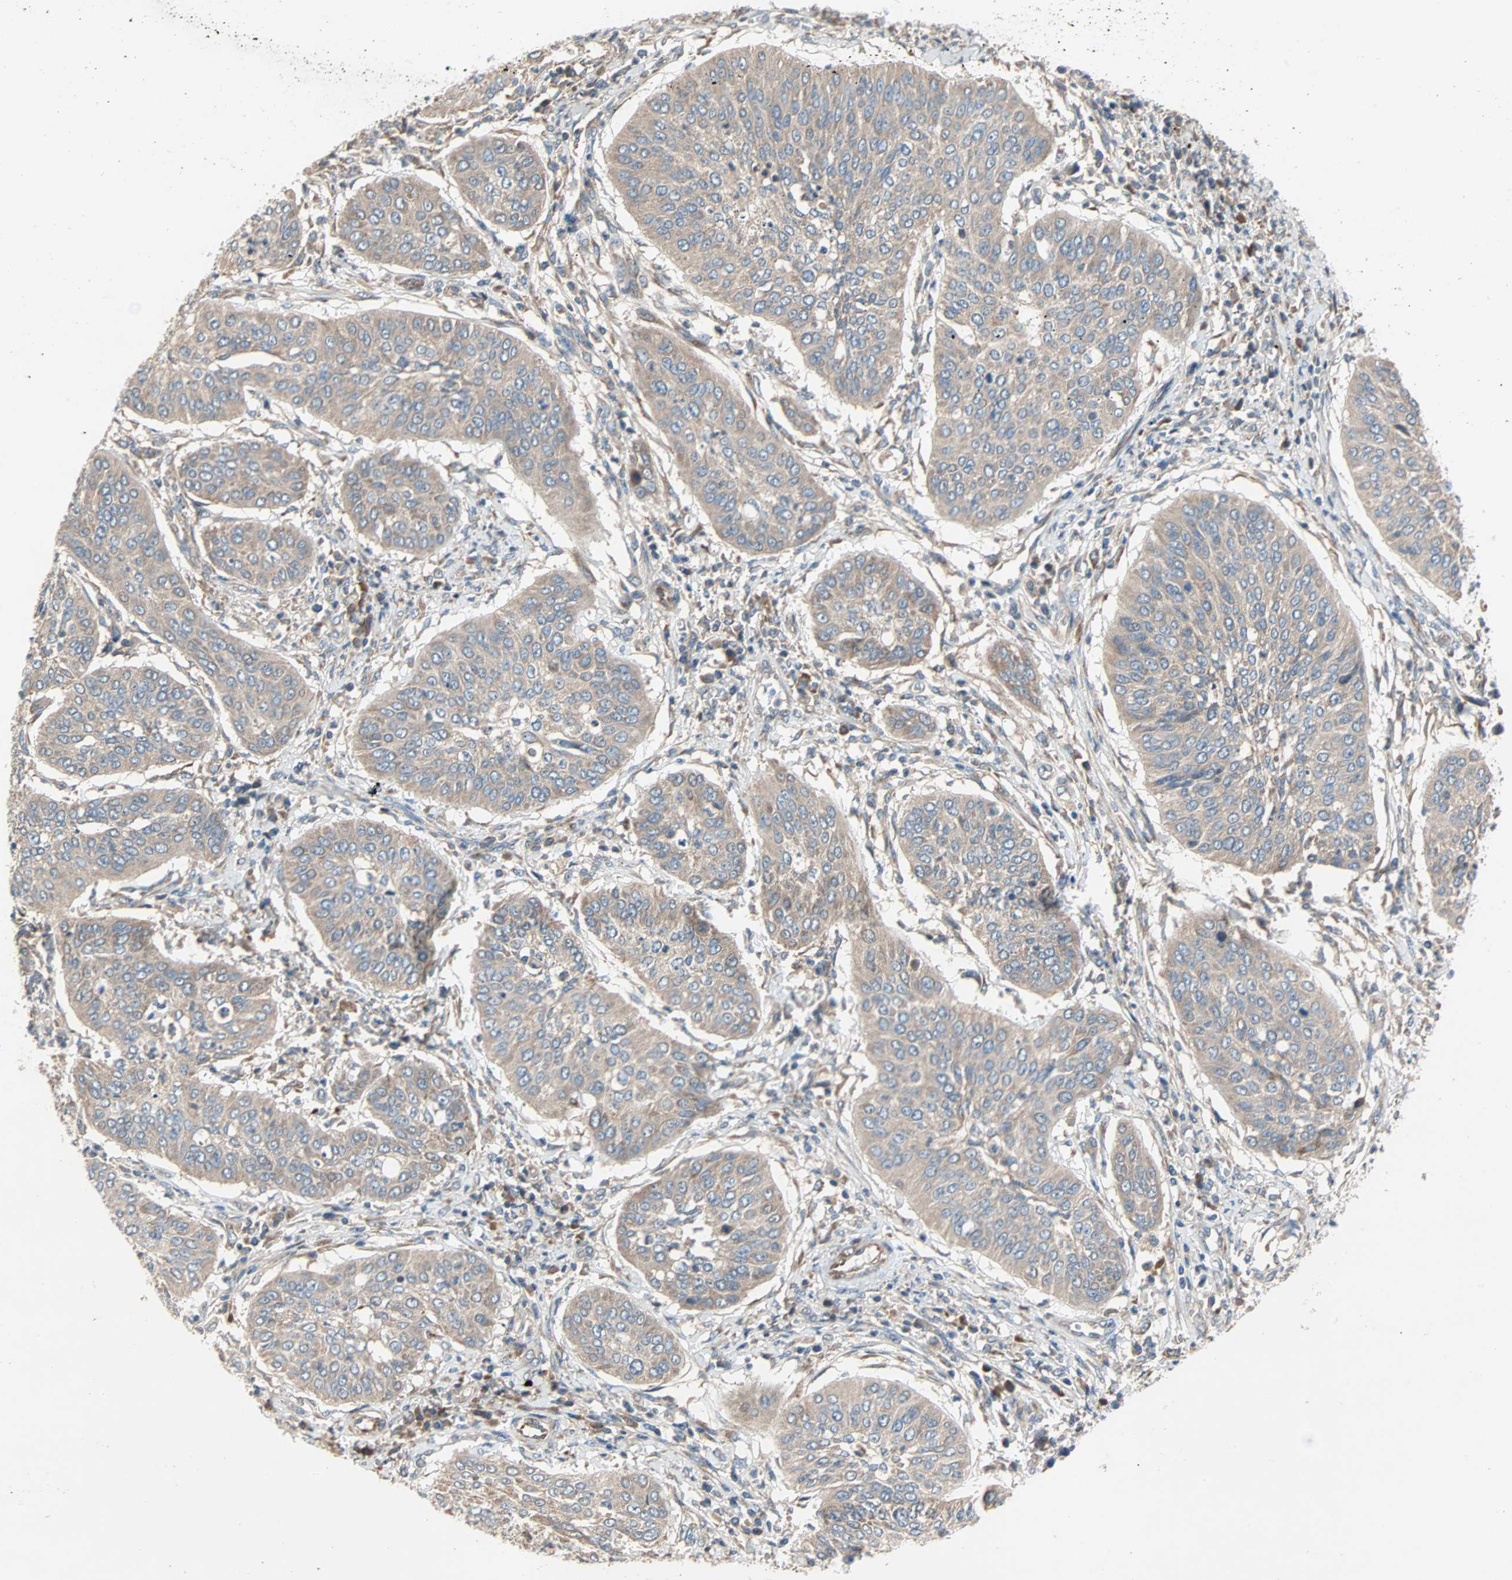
{"staining": {"intensity": "weak", "quantity": ">75%", "location": "cytoplasmic/membranous"}, "tissue": "cervical cancer", "cell_type": "Tumor cells", "image_type": "cancer", "snomed": [{"axis": "morphology", "description": "Normal tissue, NOS"}, {"axis": "morphology", "description": "Squamous cell carcinoma, NOS"}, {"axis": "topography", "description": "Cervix"}], "caption": "Brown immunohistochemical staining in human cervical cancer (squamous cell carcinoma) exhibits weak cytoplasmic/membranous positivity in approximately >75% of tumor cells. The staining was performed using DAB (3,3'-diaminobenzidine), with brown indicating positive protein expression. Nuclei are stained blue with hematoxylin.", "gene": "XYLT1", "patient": {"sex": "female", "age": 39}}